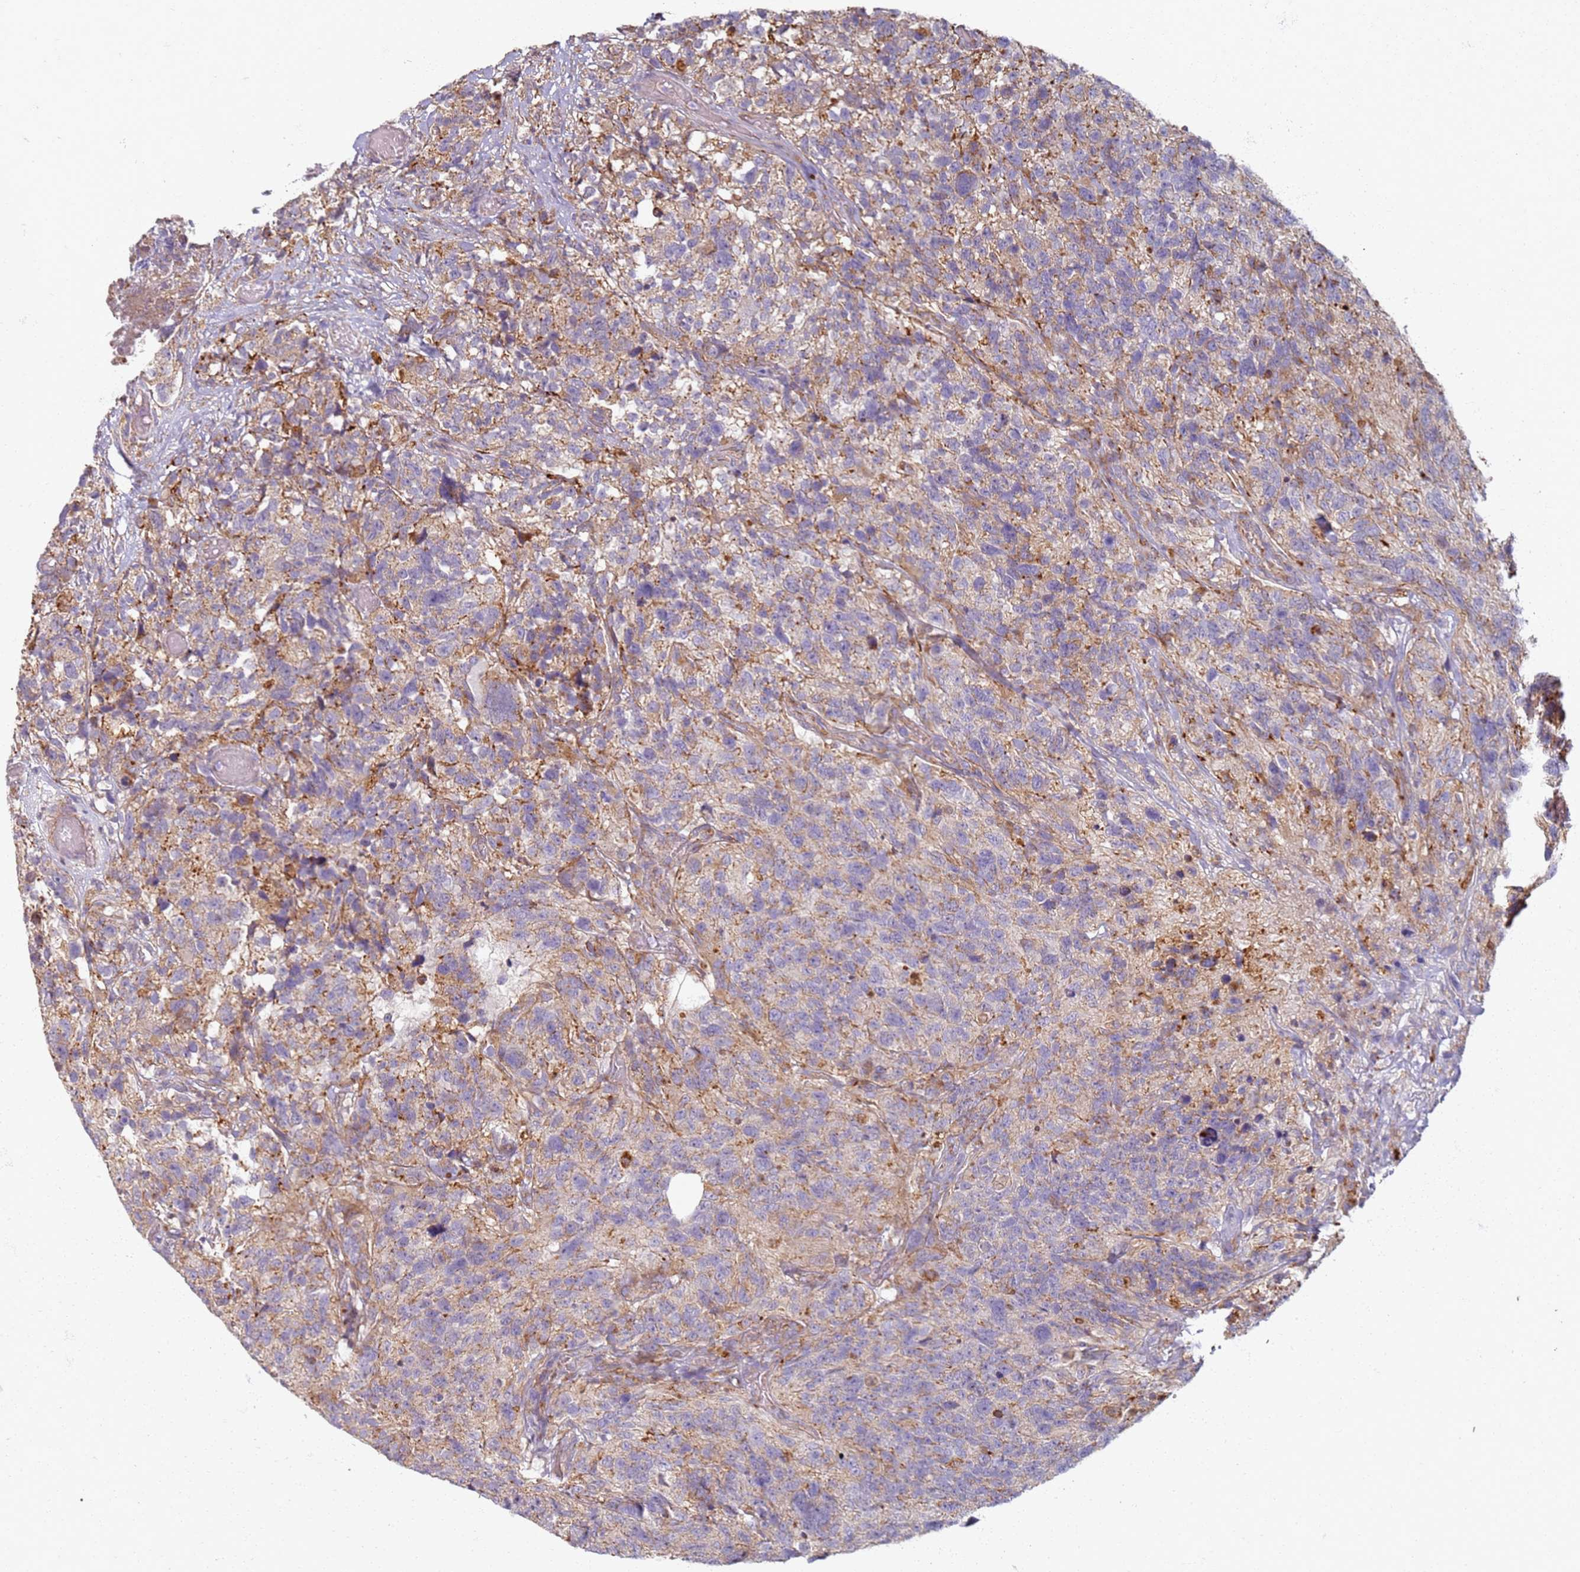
{"staining": {"intensity": "moderate", "quantity": "<25%", "location": "cytoplasmic/membranous"}, "tissue": "glioma", "cell_type": "Tumor cells", "image_type": "cancer", "snomed": [{"axis": "morphology", "description": "Glioma, malignant, High grade"}, {"axis": "topography", "description": "Brain"}], "caption": "DAB (3,3'-diaminobenzidine) immunohistochemical staining of malignant glioma (high-grade) displays moderate cytoplasmic/membranous protein positivity in about <25% of tumor cells. Immunohistochemistry (ihc) stains the protein of interest in brown and the nuclei are stained blue.", "gene": "PROKR2", "patient": {"sex": "male", "age": 69}}